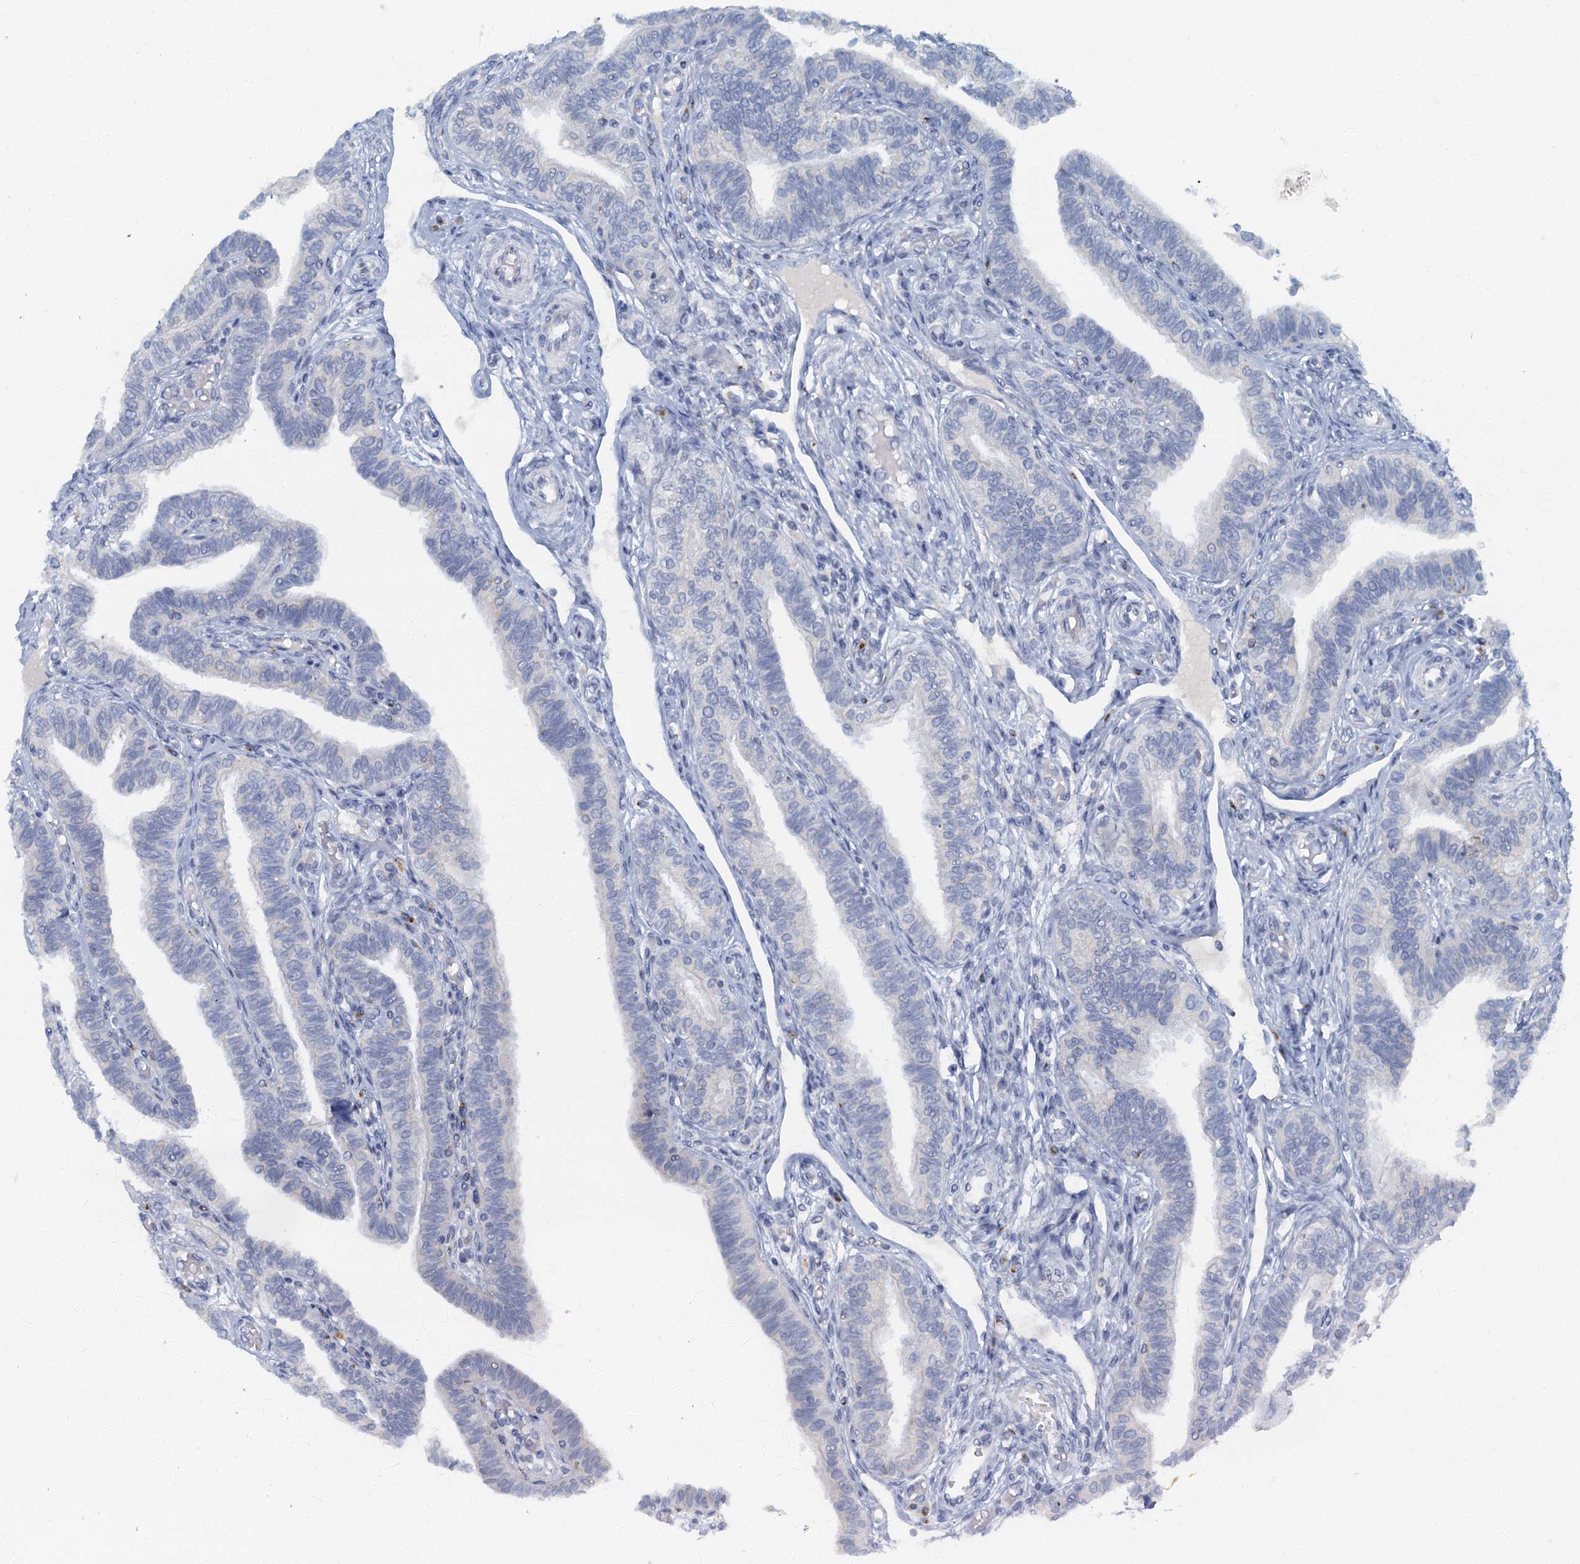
{"staining": {"intensity": "negative", "quantity": "none", "location": "none"}, "tissue": "fallopian tube", "cell_type": "Glandular cells", "image_type": "normal", "snomed": [{"axis": "morphology", "description": "Normal tissue, NOS"}, {"axis": "topography", "description": "Fallopian tube"}], "caption": "Immunohistochemistry of normal human fallopian tube shows no expression in glandular cells.", "gene": "LYPD3", "patient": {"sex": "female", "age": 39}}